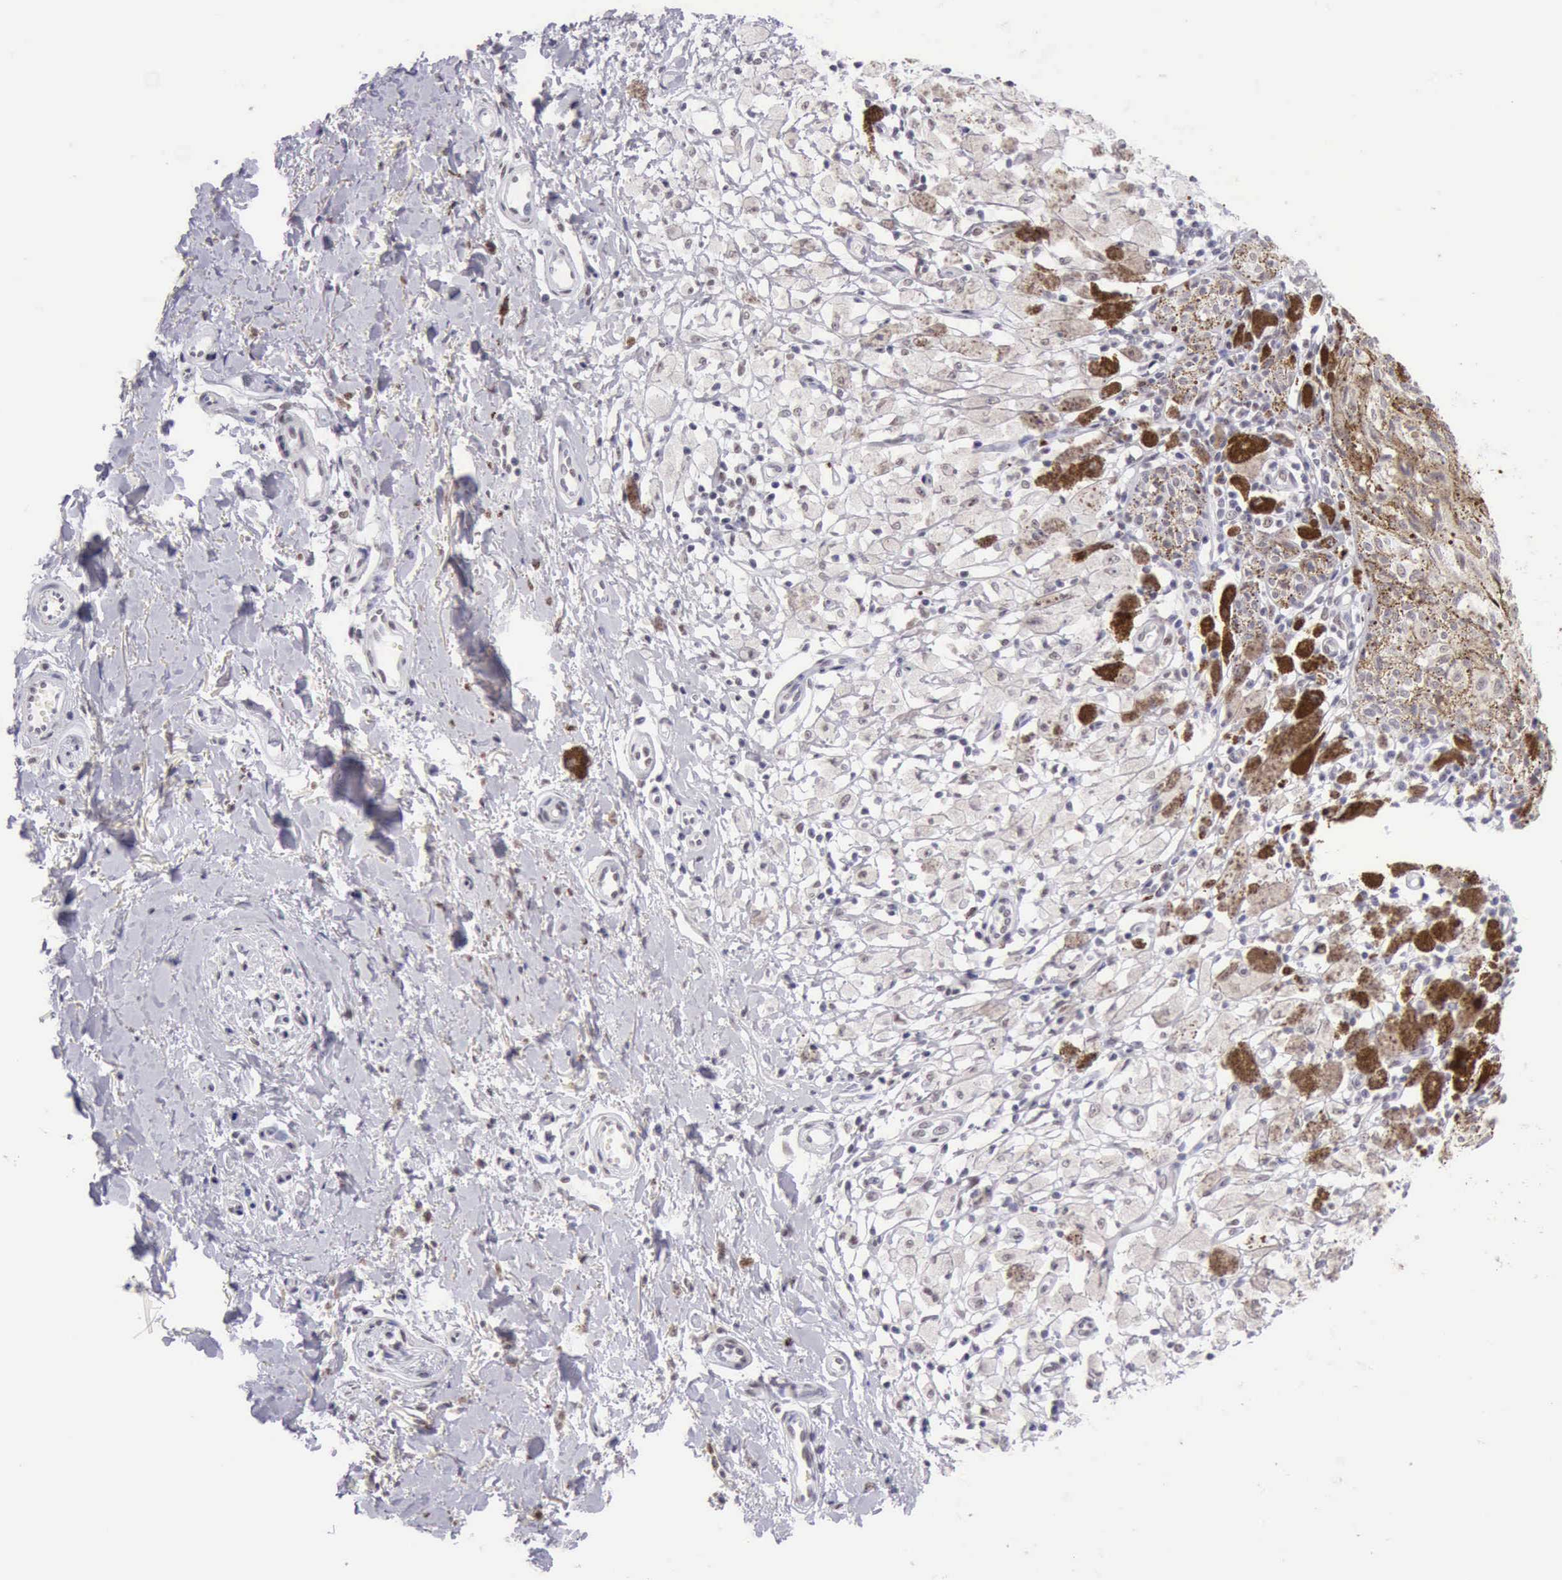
{"staining": {"intensity": "negative", "quantity": "none", "location": "none"}, "tissue": "melanoma", "cell_type": "Tumor cells", "image_type": "cancer", "snomed": [{"axis": "morphology", "description": "Malignant melanoma, NOS"}, {"axis": "topography", "description": "Skin"}], "caption": "Immunohistochemical staining of human malignant melanoma displays no significant positivity in tumor cells.", "gene": "EP300", "patient": {"sex": "male", "age": 88}}